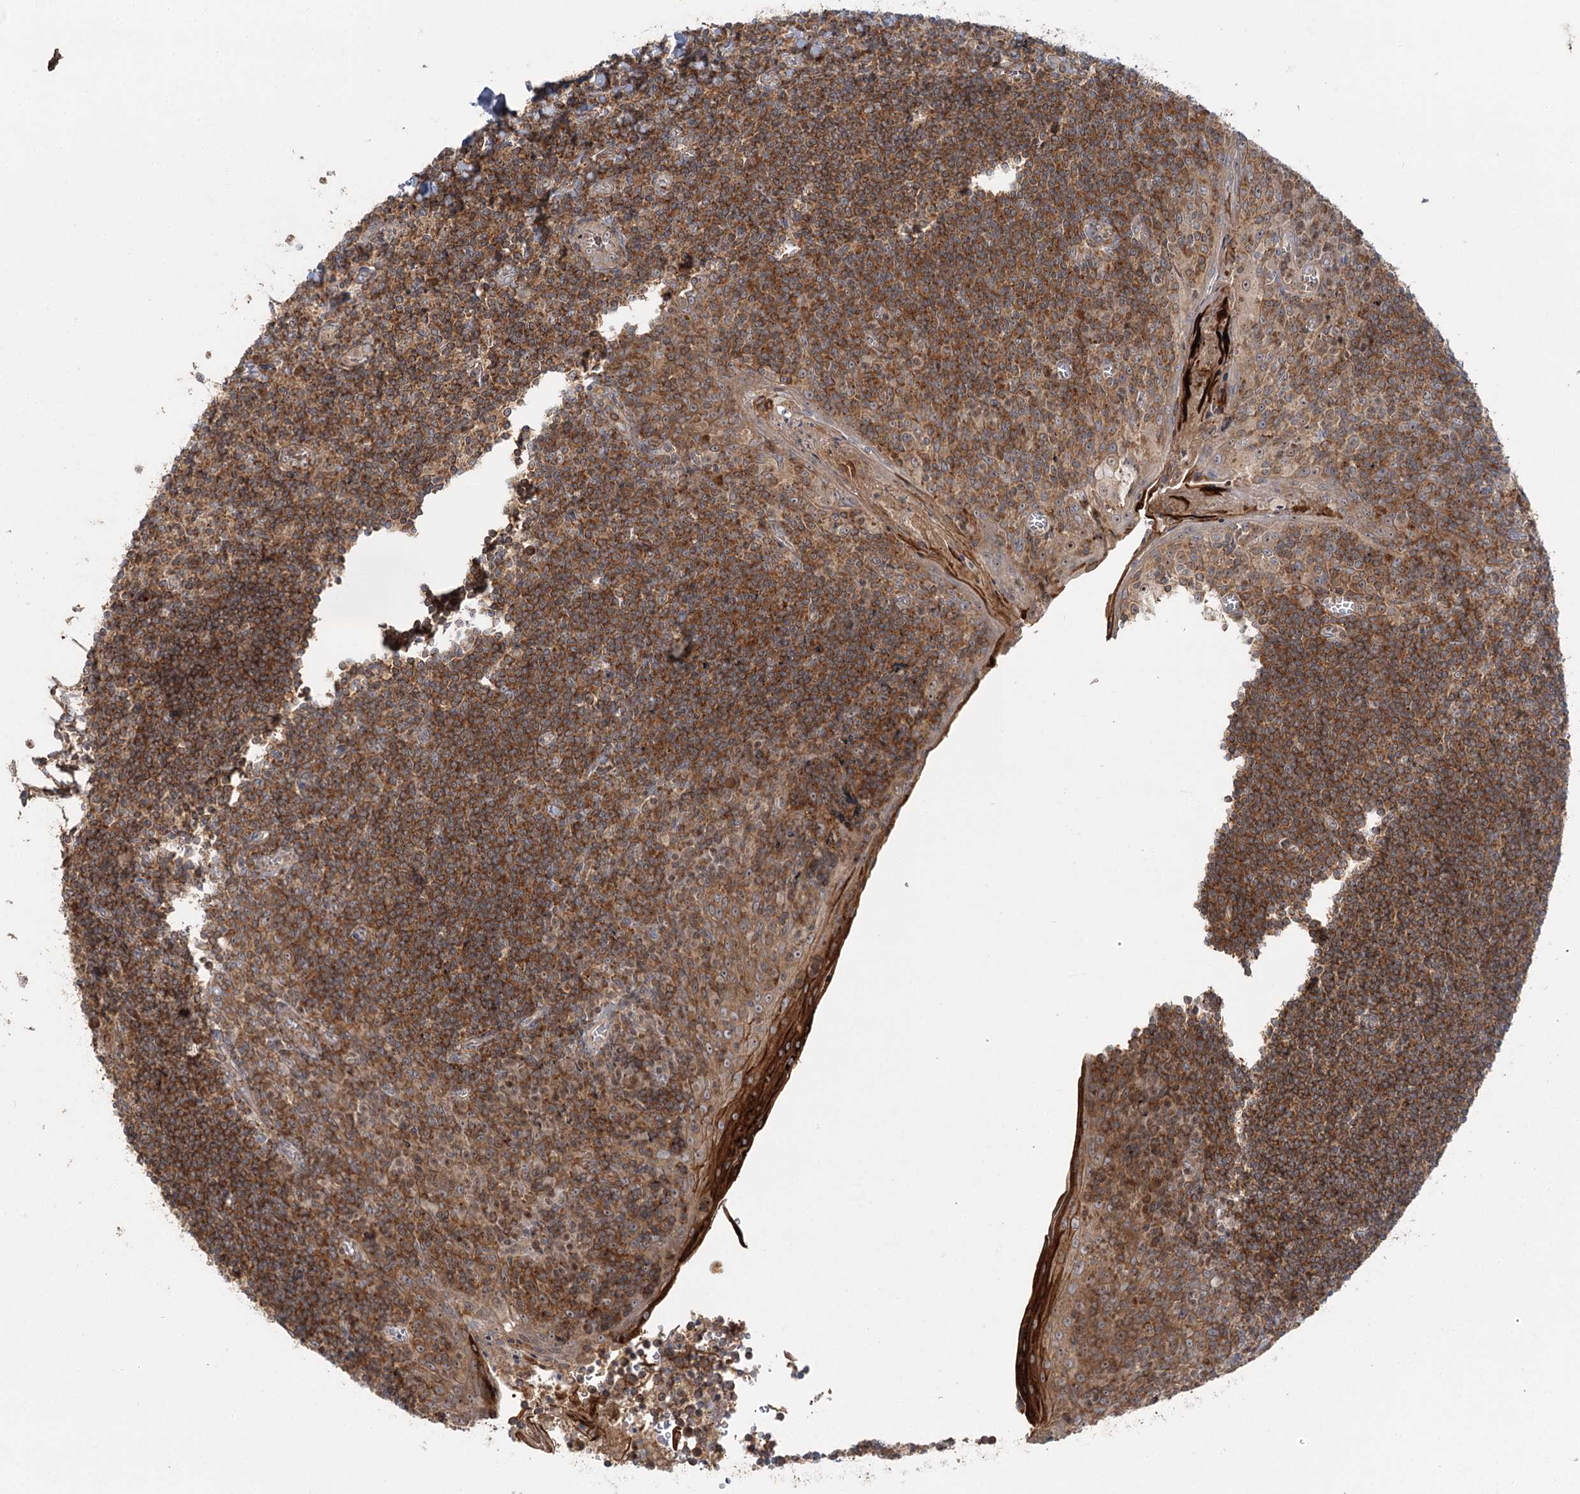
{"staining": {"intensity": "moderate", "quantity": ">75%", "location": "cytoplasmic/membranous"}, "tissue": "tonsil", "cell_type": "Germinal center cells", "image_type": "normal", "snomed": [{"axis": "morphology", "description": "Normal tissue, NOS"}, {"axis": "topography", "description": "Tonsil"}], "caption": "Protein staining of unremarkable tonsil reveals moderate cytoplasmic/membranous expression in about >75% of germinal center cells.", "gene": "ENSG00000273217", "patient": {"sex": "male", "age": 27}}